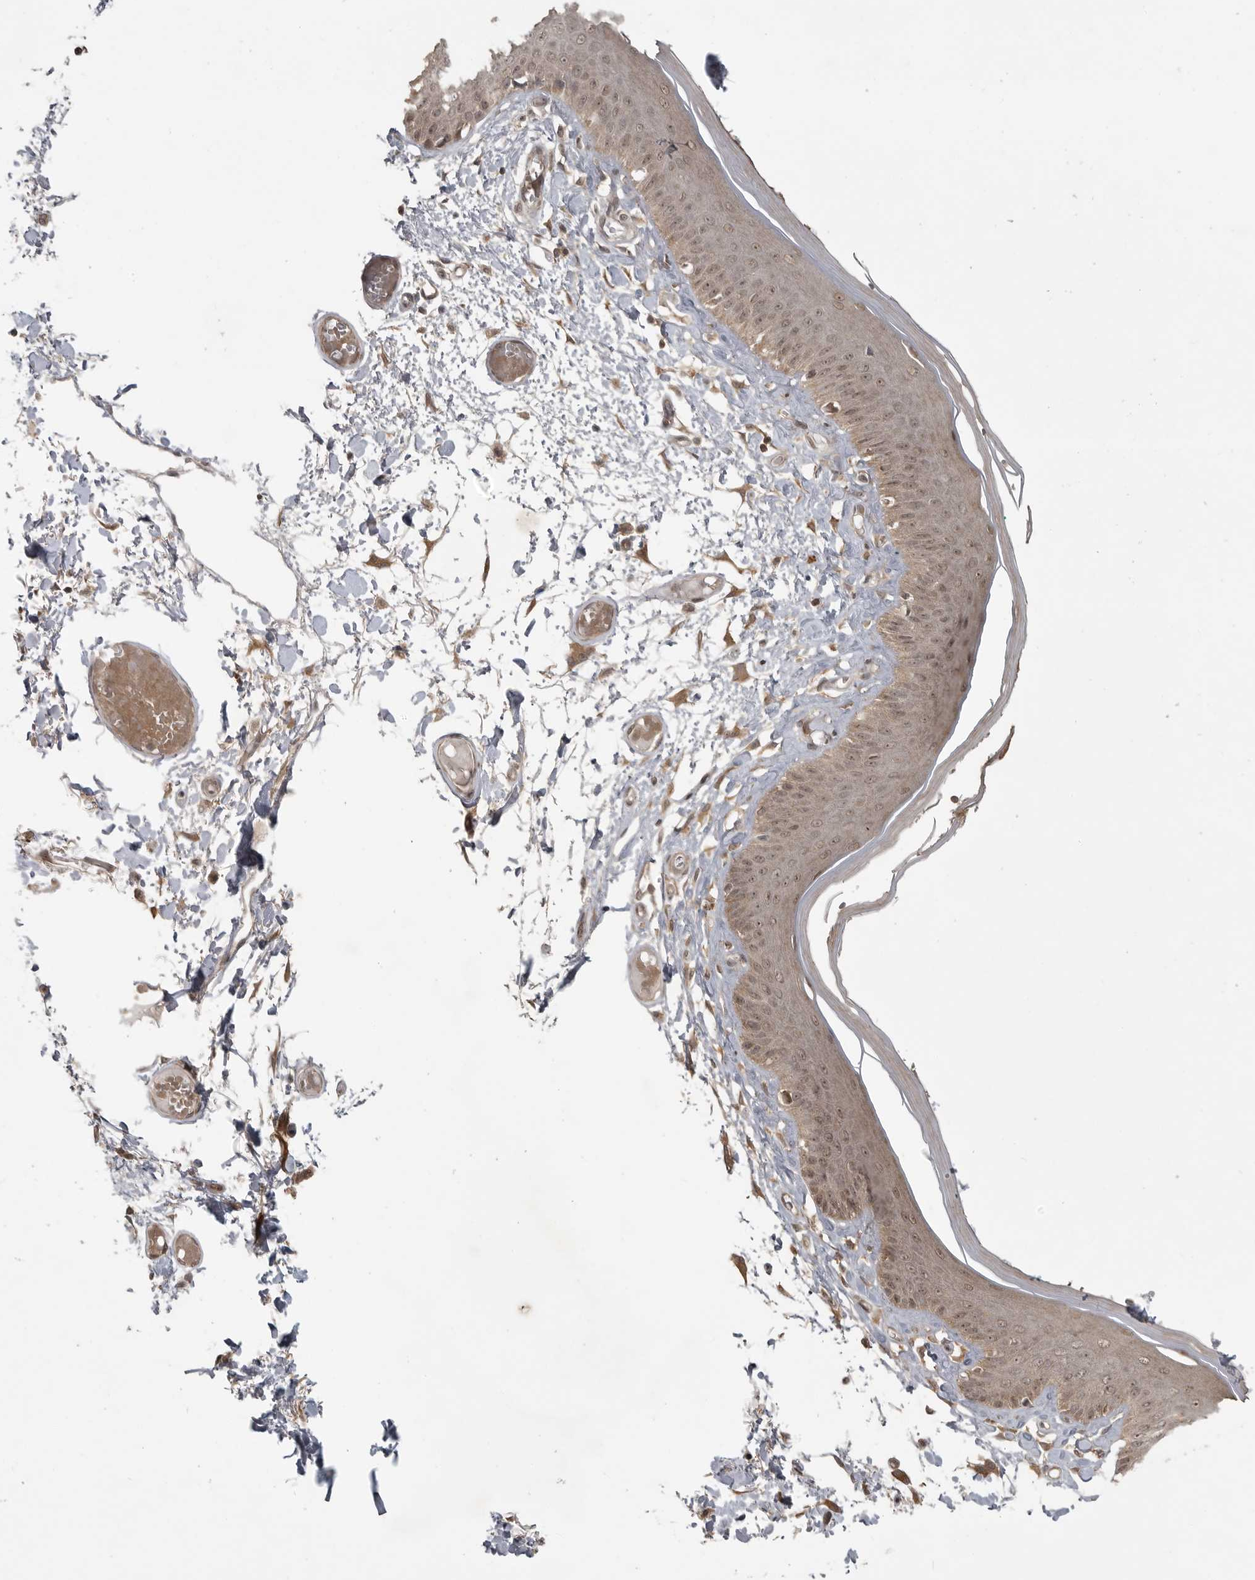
{"staining": {"intensity": "moderate", "quantity": ">75%", "location": "cytoplasmic/membranous,nuclear"}, "tissue": "skin", "cell_type": "Epidermal cells", "image_type": "normal", "snomed": [{"axis": "morphology", "description": "Normal tissue, NOS"}, {"axis": "topography", "description": "Vulva"}], "caption": "Immunohistochemistry photomicrograph of unremarkable skin: human skin stained using IHC shows medium levels of moderate protein expression localized specifically in the cytoplasmic/membranous,nuclear of epidermal cells, appearing as a cytoplasmic/membranous,nuclear brown color.", "gene": "LLGL1", "patient": {"sex": "female", "age": 73}}